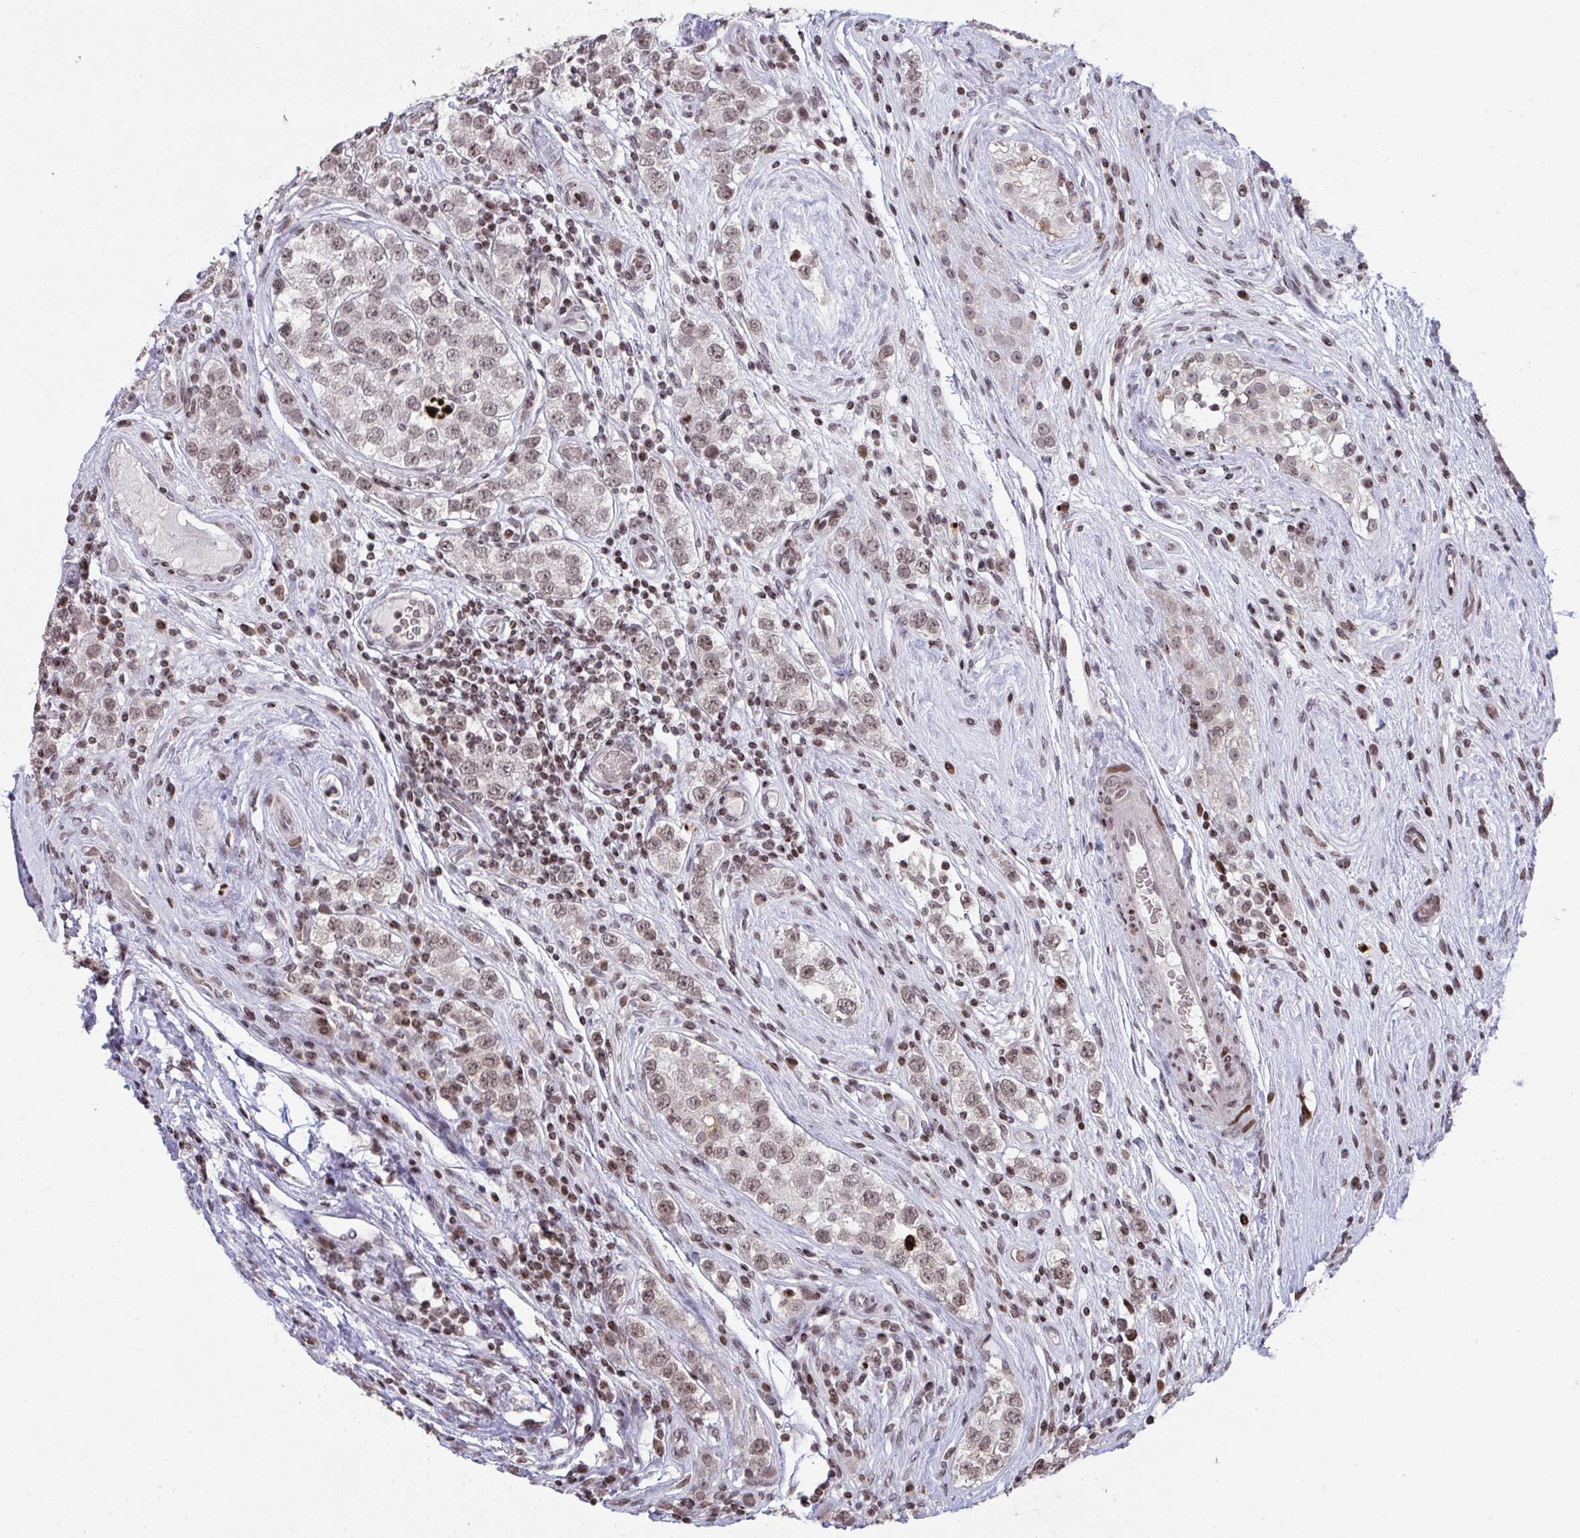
{"staining": {"intensity": "weak", "quantity": ">75%", "location": "nuclear"}, "tissue": "testis cancer", "cell_type": "Tumor cells", "image_type": "cancer", "snomed": [{"axis": "morphology", "description": "Seminoma, NOS"}, {"axis": "topography", "description": "Testis"}], "caption": "Immunohistochemistry (IHC) staining of testis seminoma, which demonstrates low levels of weak nuclear staining in about >75% of tumor cells indicating weak nuclear protein expression. The staining was performed using DAB (3,3'-diaminobenzidine) (brown) for protein detection and nuclei were counterstained in hematoxylin (blue).", "gene": "NIP7", "patient": {"sex": "male", "age": 34}}